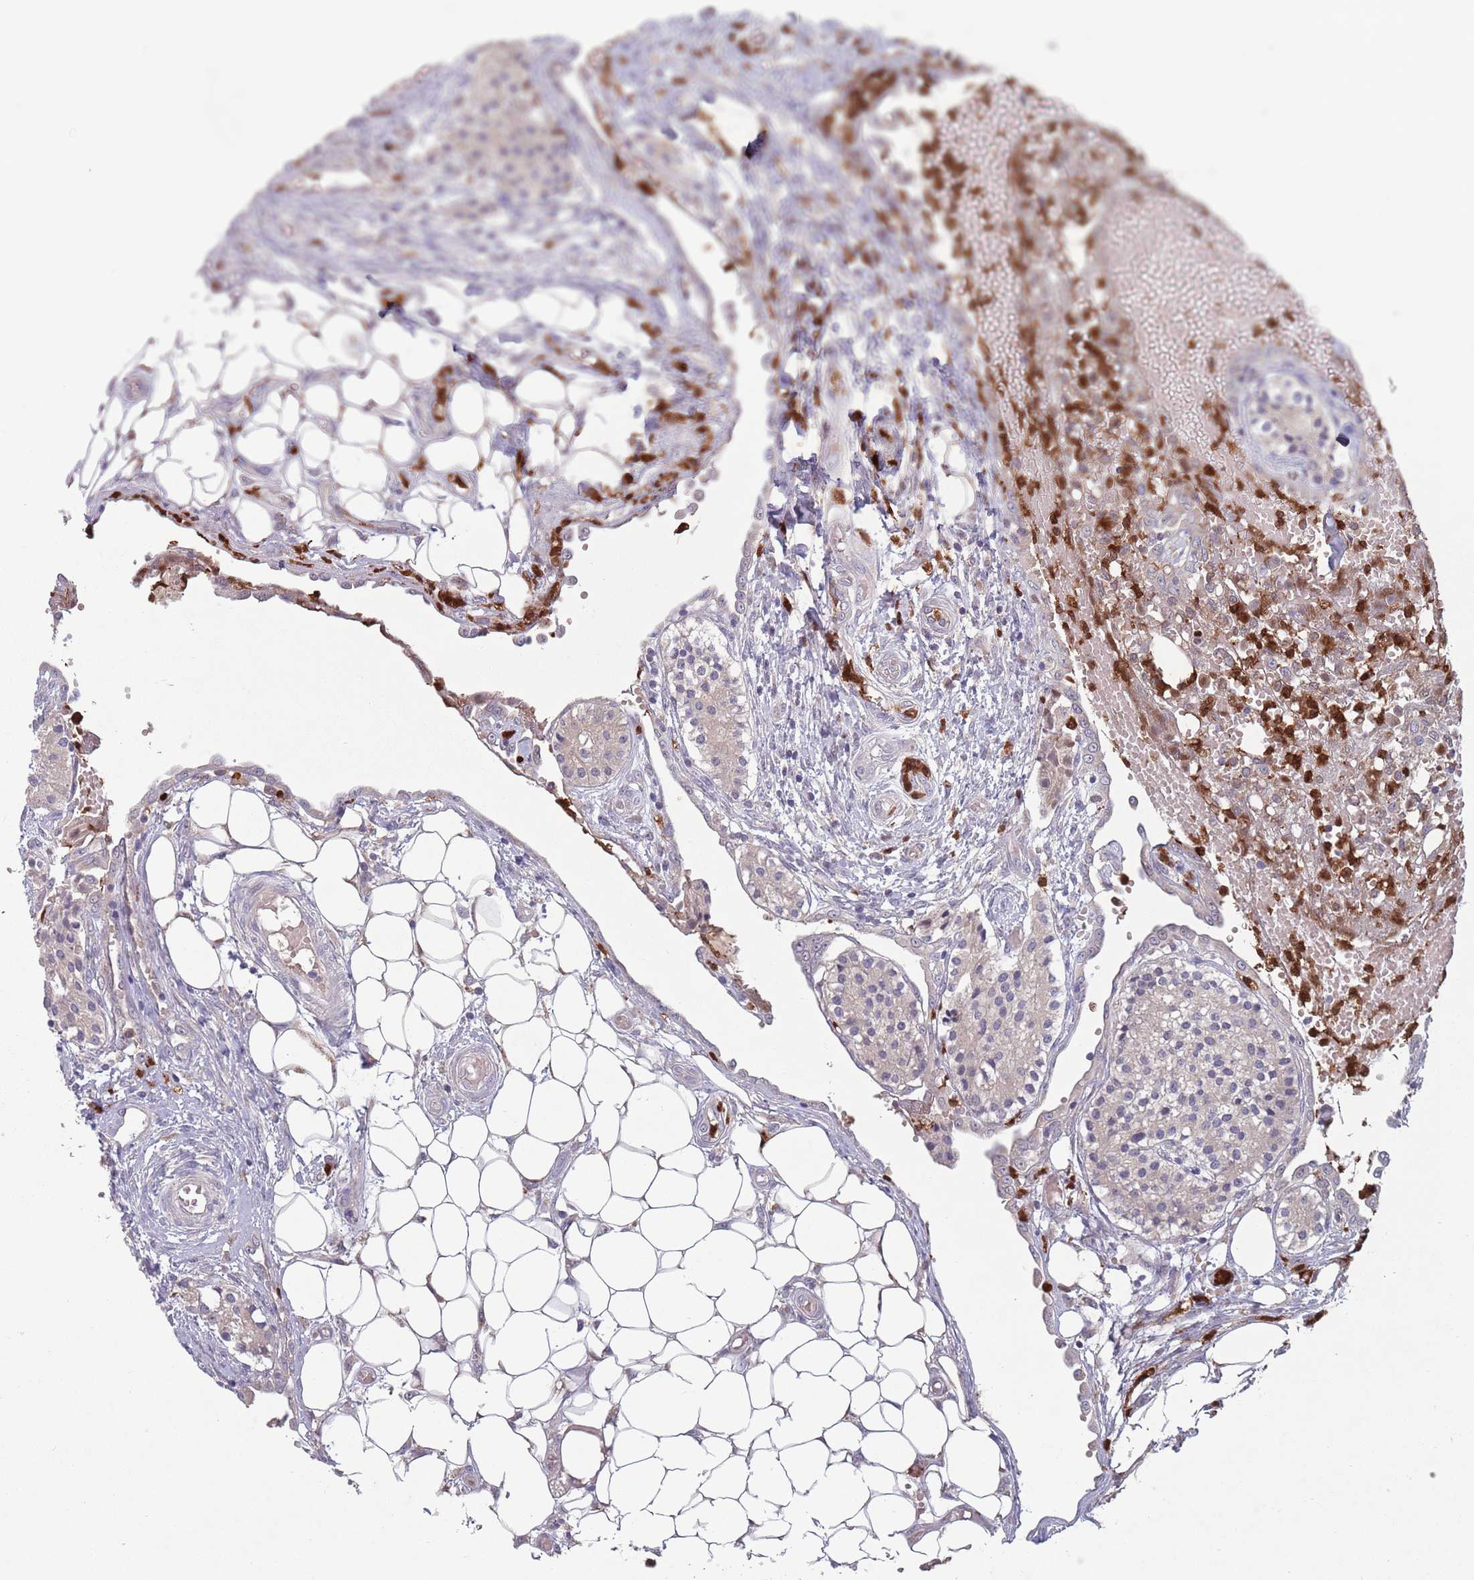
{"staining": {"intensity": "negative", "quantity": "none", "location": "none"}, "tissue": "carcinoid", "cell_type": "Tumor cells", "image_type": "cancer", "snomed": [{"axis": "morphology", "description": "Carcinoid, malignant, NOS"}, {"axis": "topography", "description": "Colon"}], "caption": "This is an IHC photomicrograph of human carcinoid (malignant). There is no expression in tumor cells.", "gene": "TYW1", "patient": {"sex": "female", "age": 52}}